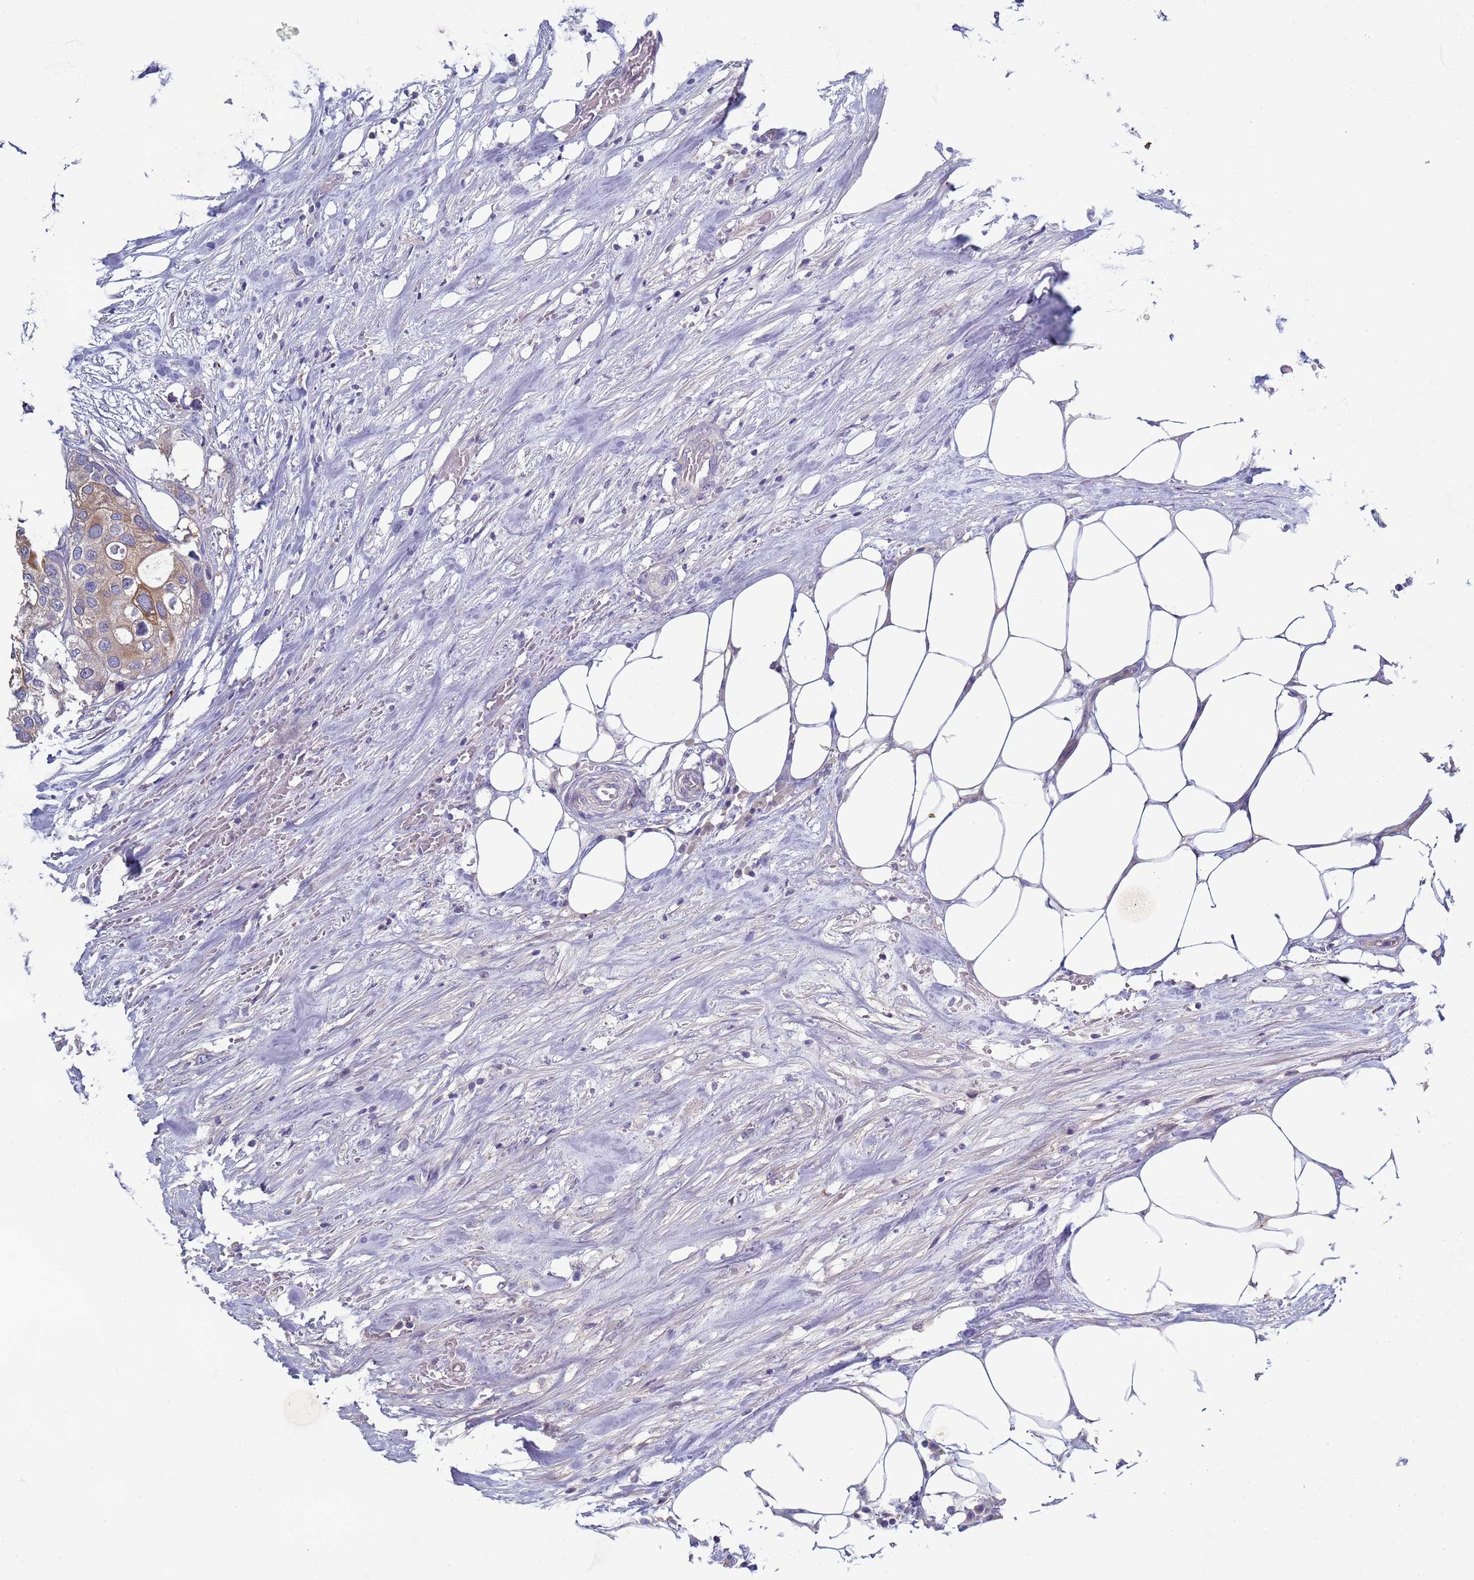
{"staining": {"intensity": "weak", "quantity": "25%-75%", "location": "cytoplasmic/membranous"}, "tissue": "urothelial cancer", "cell_type": "Tumor cells", "image_type": "cancer", "snomed": [{"axis": "morphology", "description": "Urothelial carcinoma, High grade"}, {"axis": "topography", "description": "Urinary bladder"}], "caption": "Protein expression analysis of human high-grade urothelial carcinoma reveals weak cytoplasmic/membranous expression in about 25%-75% of tumor cells.", "gene": "TRIM51", "patient": {"sex": "male", "age": 64}}